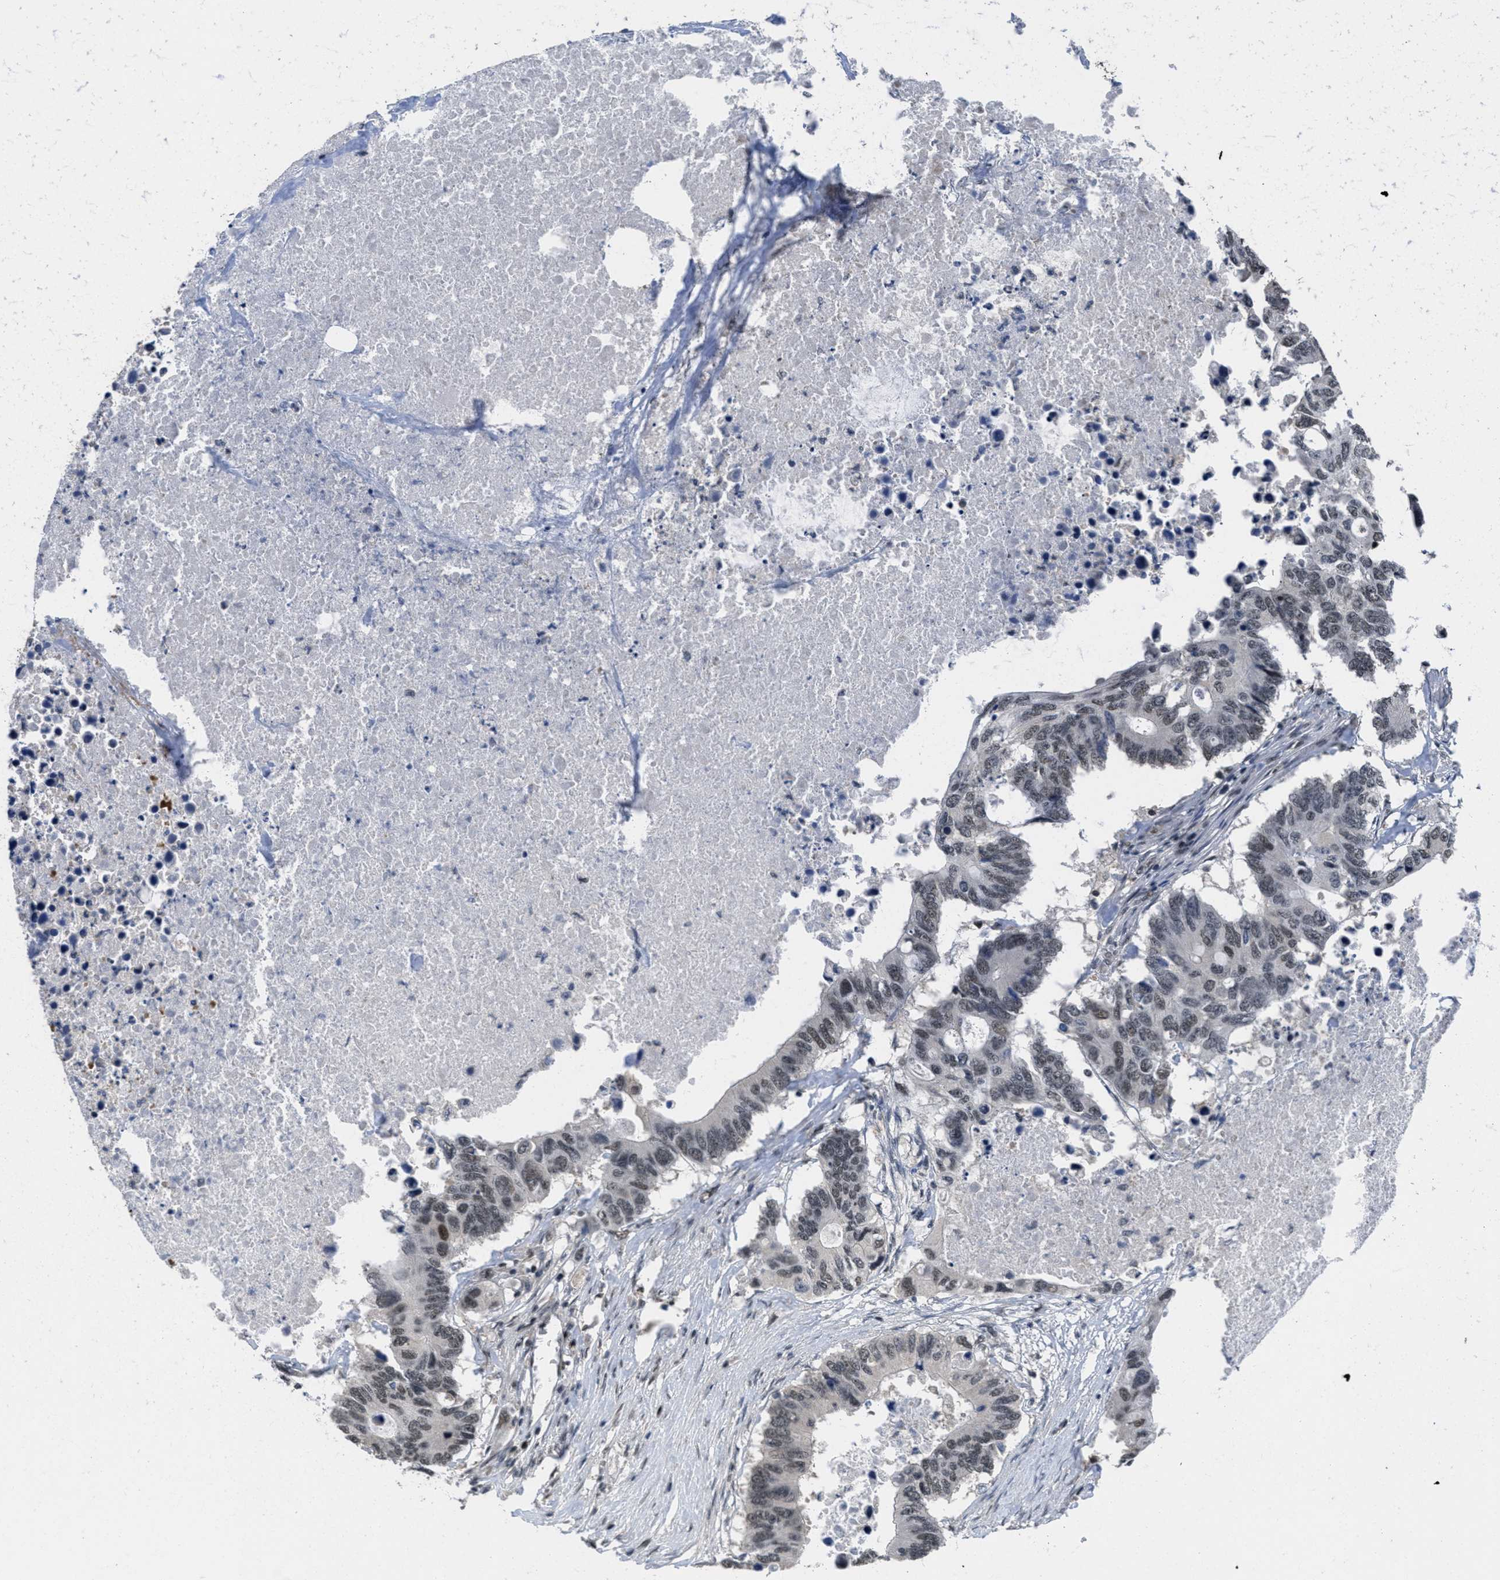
{"staining": {"intensity": "moderate", "quantity": ">75%", "location": "nuclear"}, "tissue": "colorectal cancer", "cell_type": "Tumor cells", "image_type": "cancer", "snomed": [{"axis": "morphology", "description": "Adenocarcinoma, NOS"}, {"axis": "topography", "description": "Colon"}], "caption": "Tumor cells show moderate nuclear staining in approximately >75% of cells in colorectal cancer (adenocarcinoma). (IHC, brightfield microscopy, high magnification).", "gene": "CUL4B", "patient": {"sex": "male", "age": 71}}